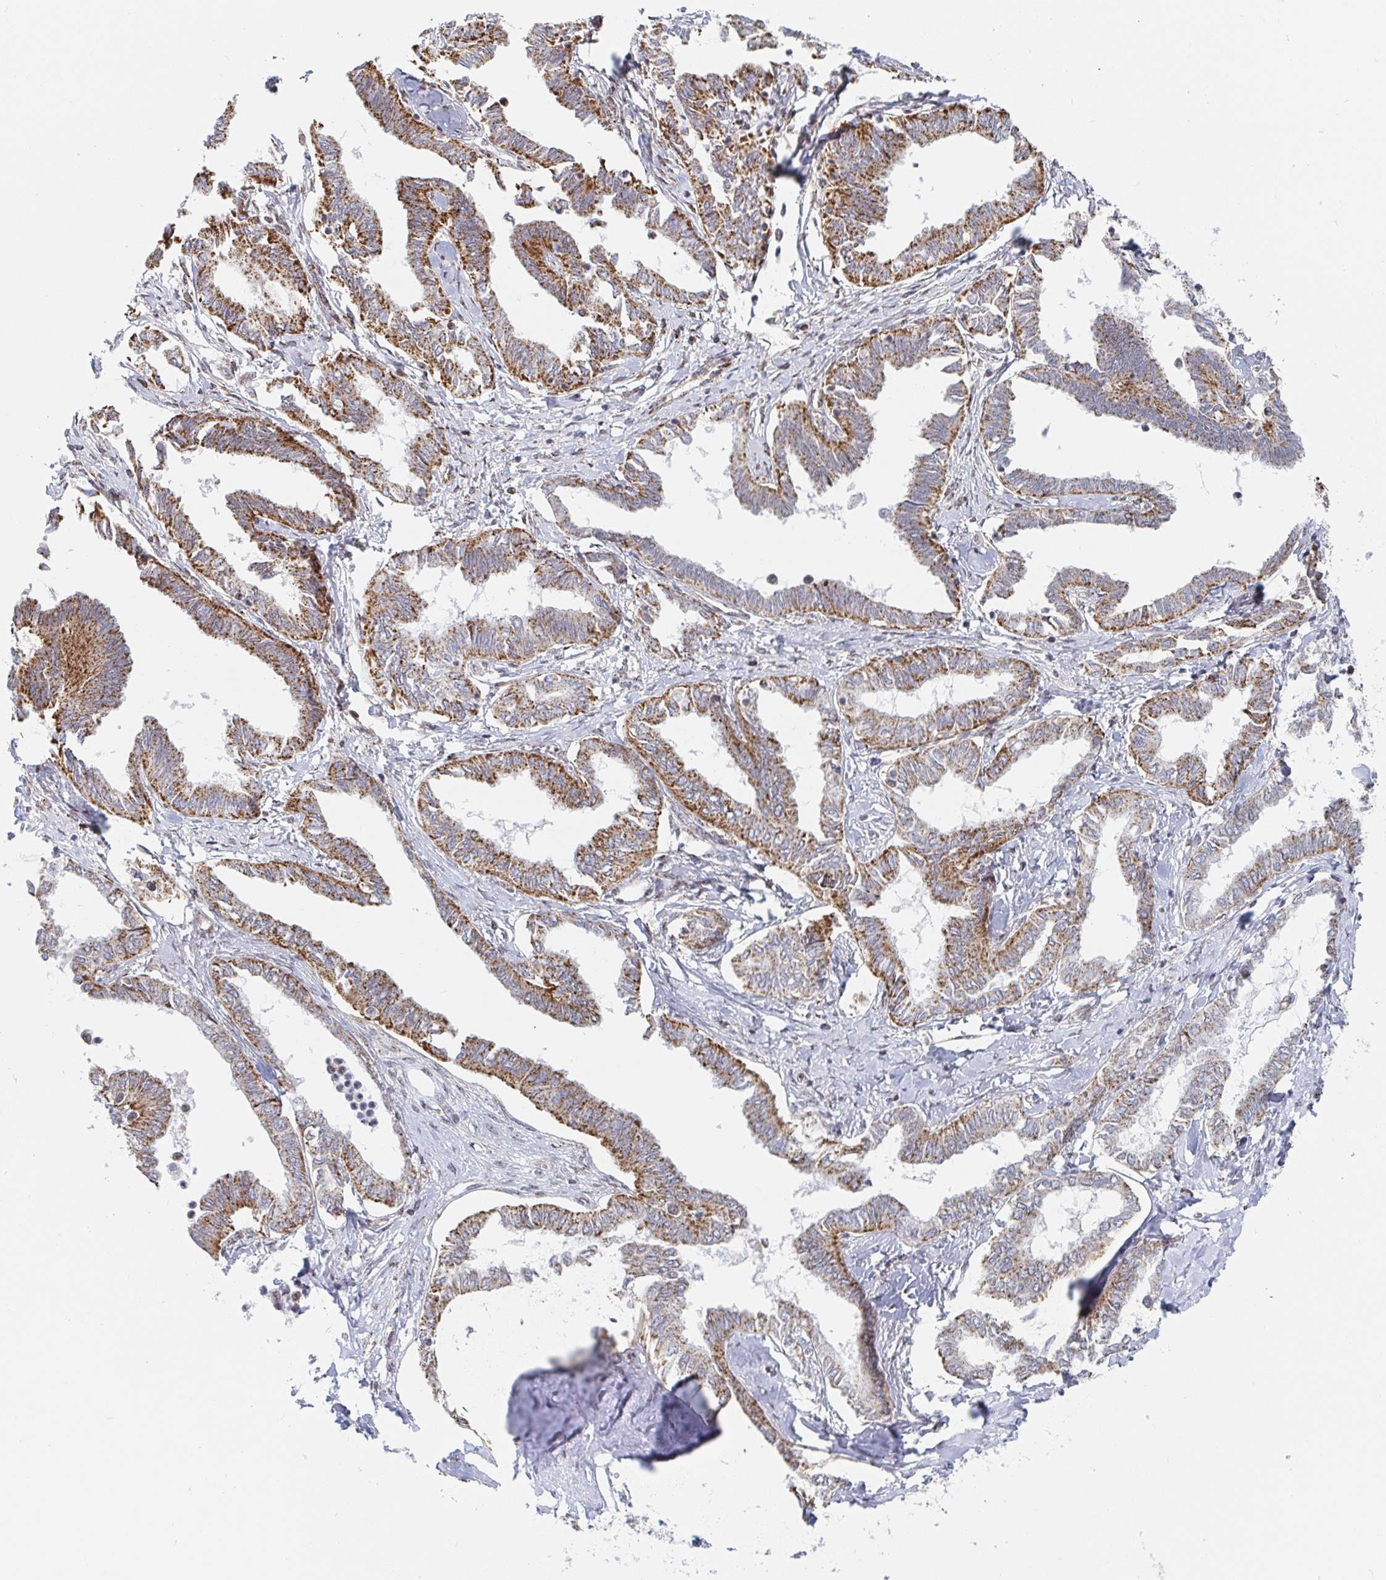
{"staining": {"intensity": "moderate", "quantity": ">75%", "location": "cytoplasmic/membranous"}, "tissue": "ovarian cancer", "cell_type": "Tumor cells", "image_type": "cancer", "snomed": [{"axis": "morphology", "description": "Carcinoma, endometroid"}, {"axis": "topography", "description": "Ovary"}], "caption": "Immunohistochemical staining of human ovarian cancer exhibits medium levels of moderate cytoplasmic/membranous staining in approximately >75% of tumor cells.", "gene": "STARD8", "patient": {"sex": "female", "age": 70}}